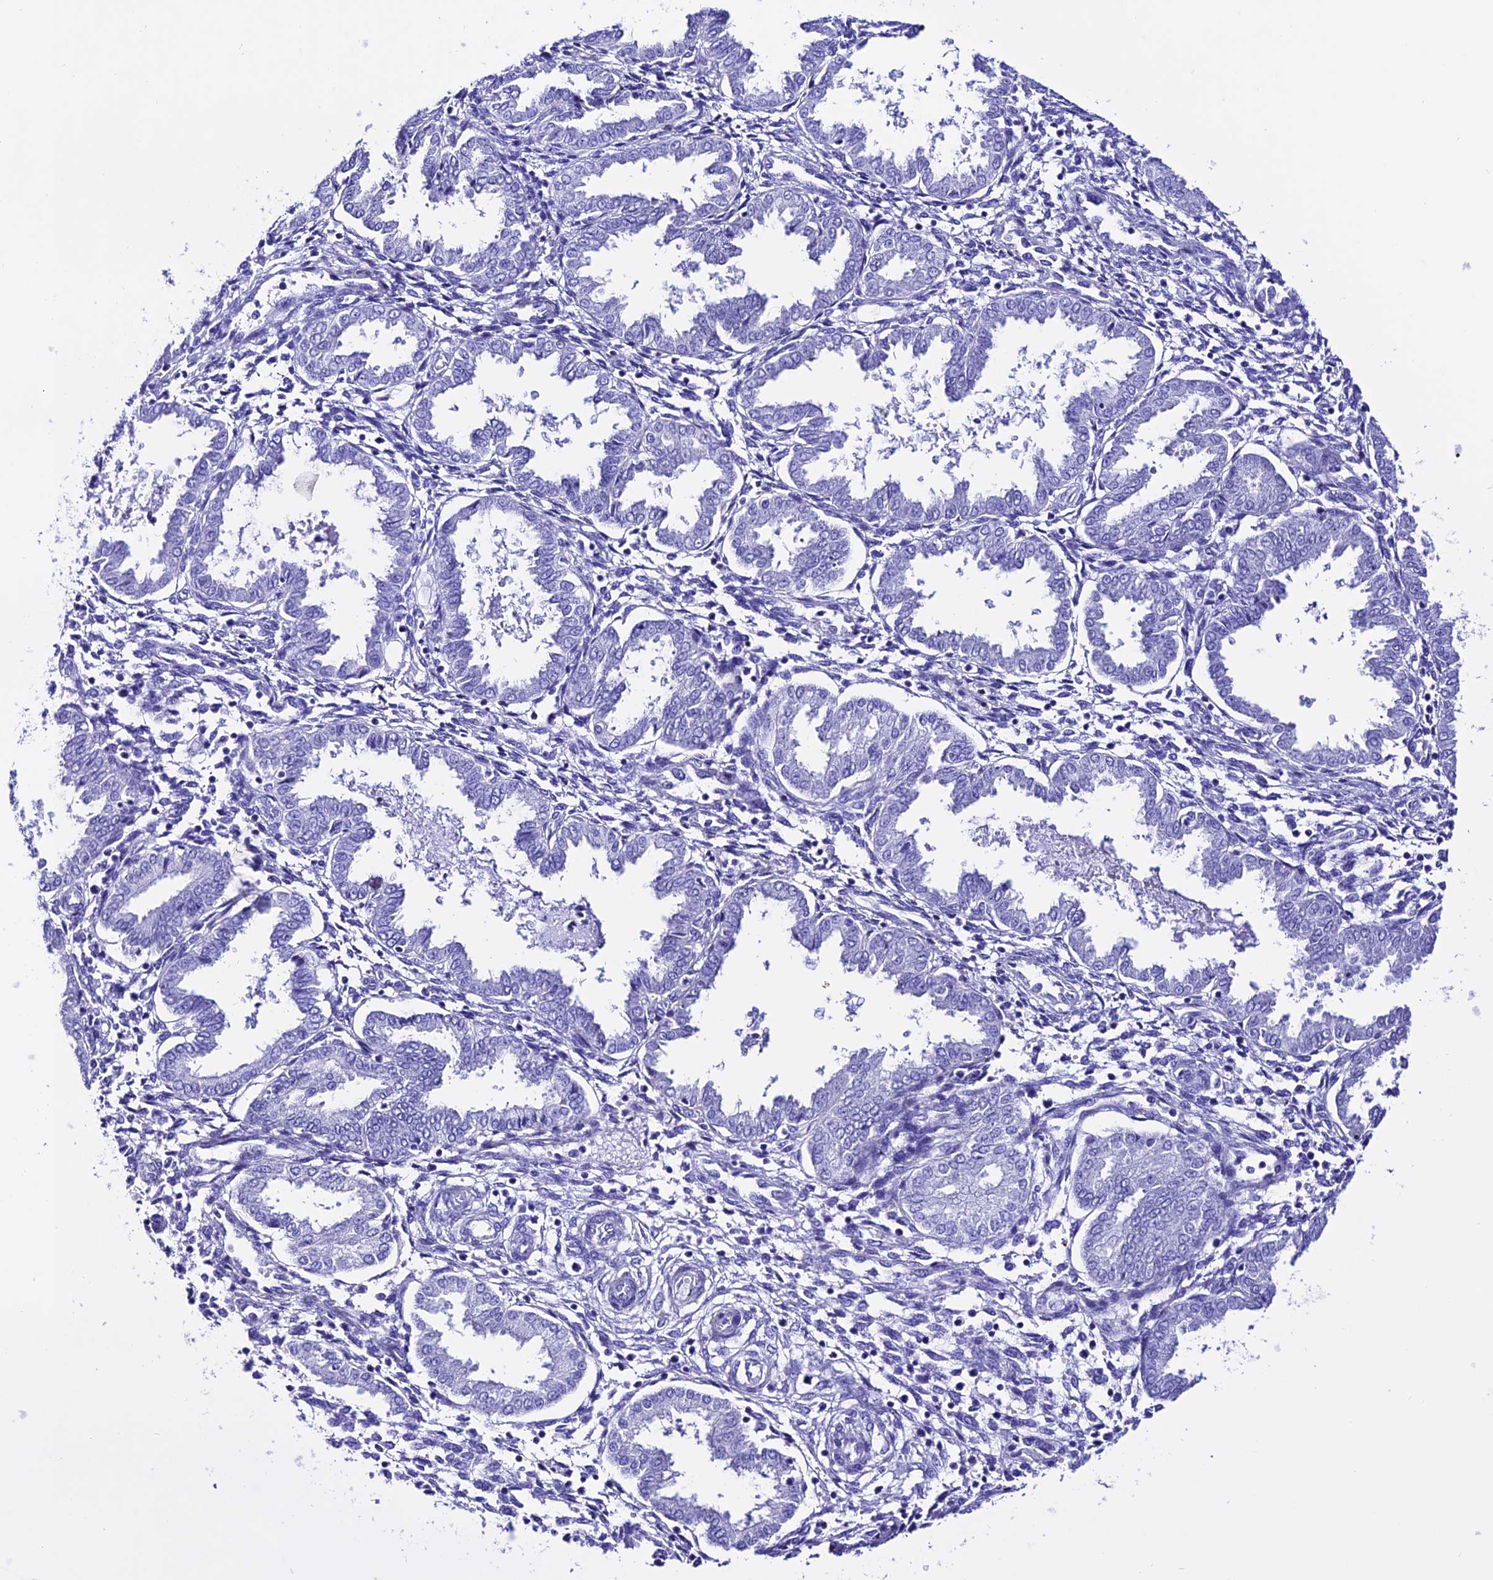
{"staining": {"intensity": "negative", "quantity": "none", "location": "none"}, "tissue": "endometrium", "cell_type": "Cells in endometrial stroma", "image_type": "normal", "snomed": [{"axis": "morphology", "description": "Normal tissue, NOS"}, {"axis": "topography", "description": "Endometrium"}], "caption": "Cells in endometrial stroma show no significant expression in benign endometrium.", "gene": "TRMT44", "patient": {"sex": "female", "age": 33}}